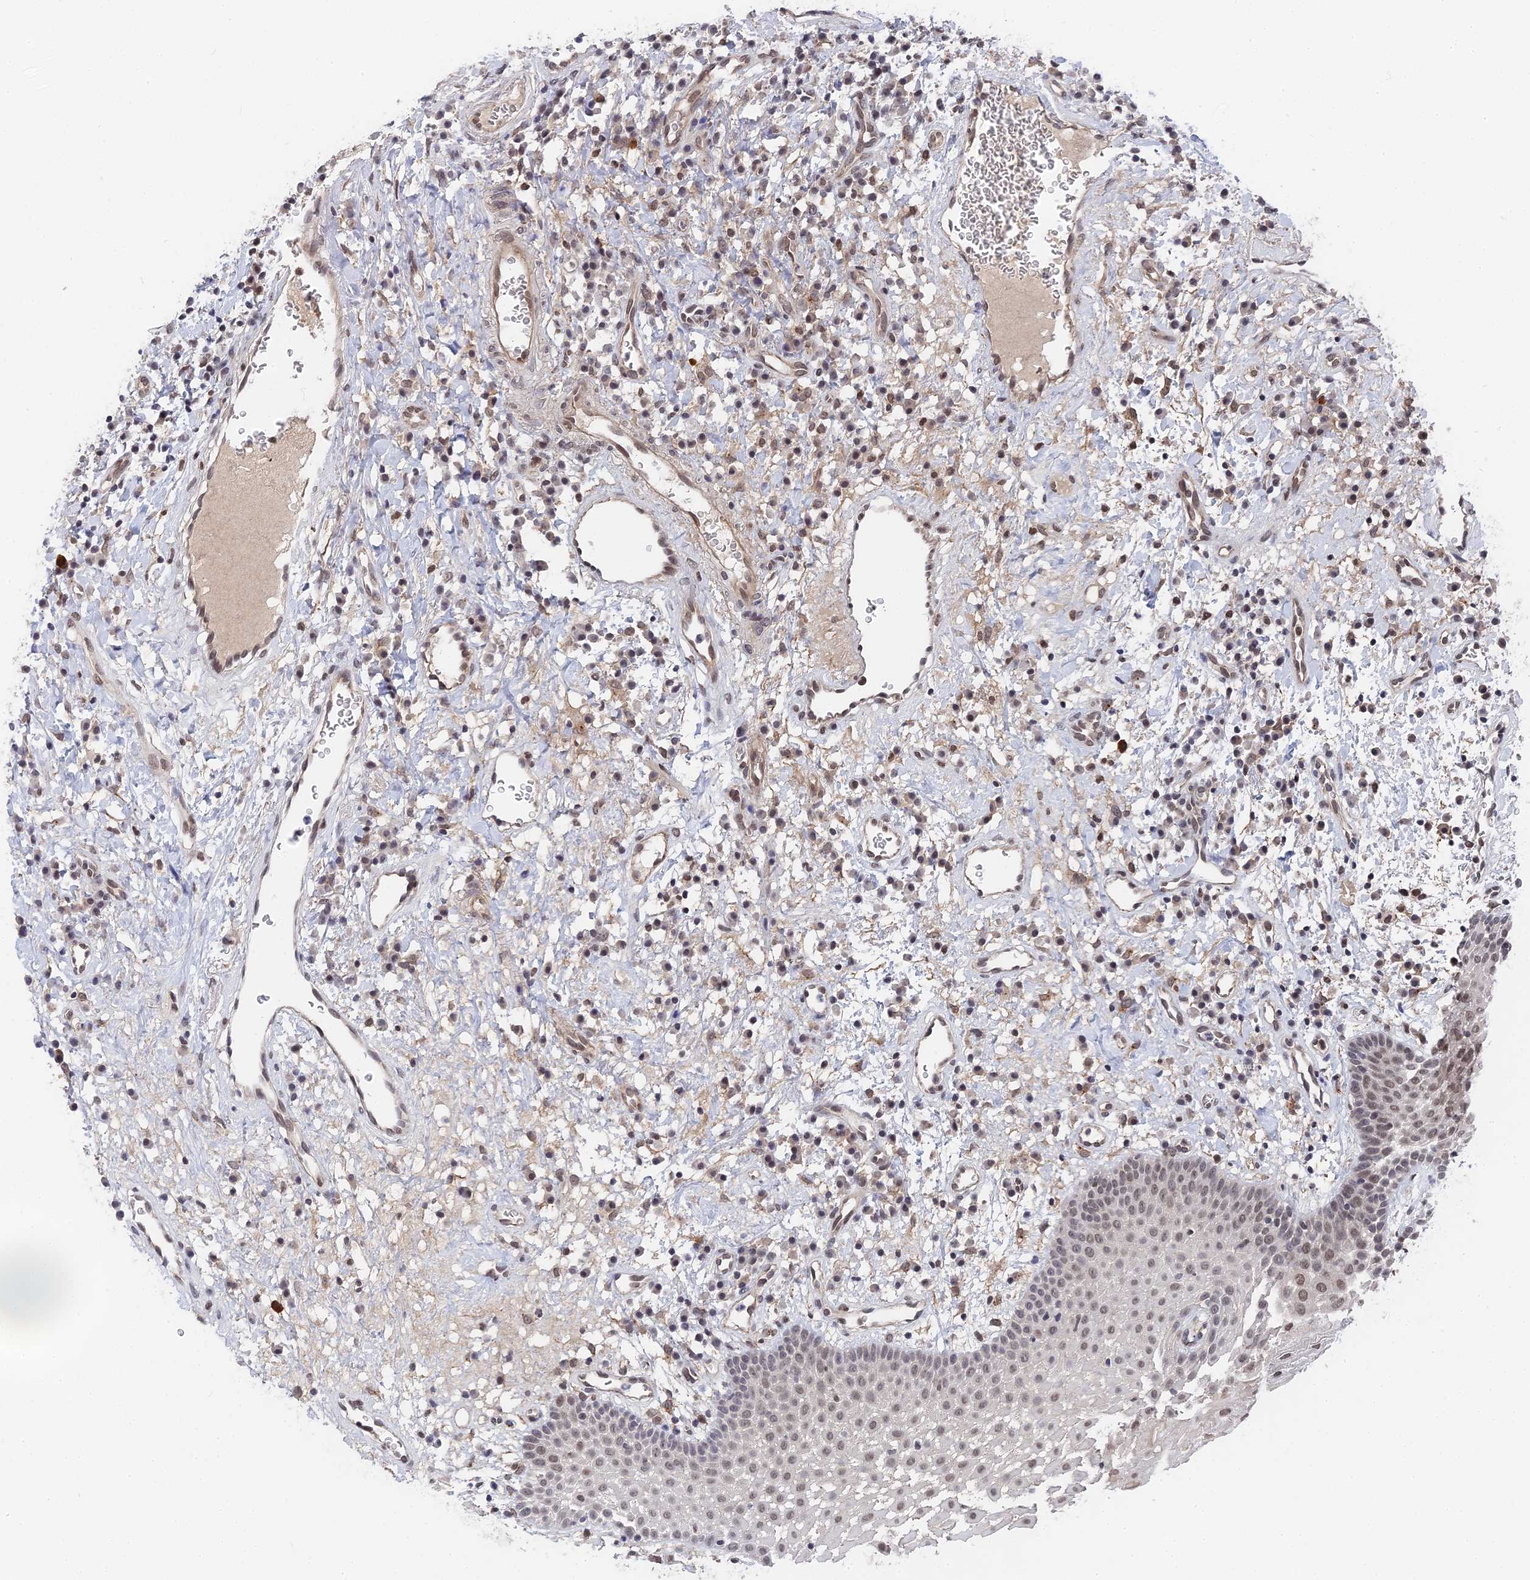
{"staining": {"intensity": "moderate", "quantity": "25%-75%", "location": "cytoplasmic/membranous,nuclear"}, "tissue": "oral mucosa", "cell_type": "Squamous epithelial cells", "image_type": "normal", "snomed": [{"axis": "morphology", "description": "Normal tissue, NOS"}, {"axis": "topography", "description": "Oral tissue"}], "caption": "Human oral mucosa stained with a brown dye shows moderate cytoplasmic/membranous,nuclear positive staining in approximately 25%-75% of squamous epithelial cells.", "gene": "CCDC85A", "patient": {"sex": "male", "age": 74}}